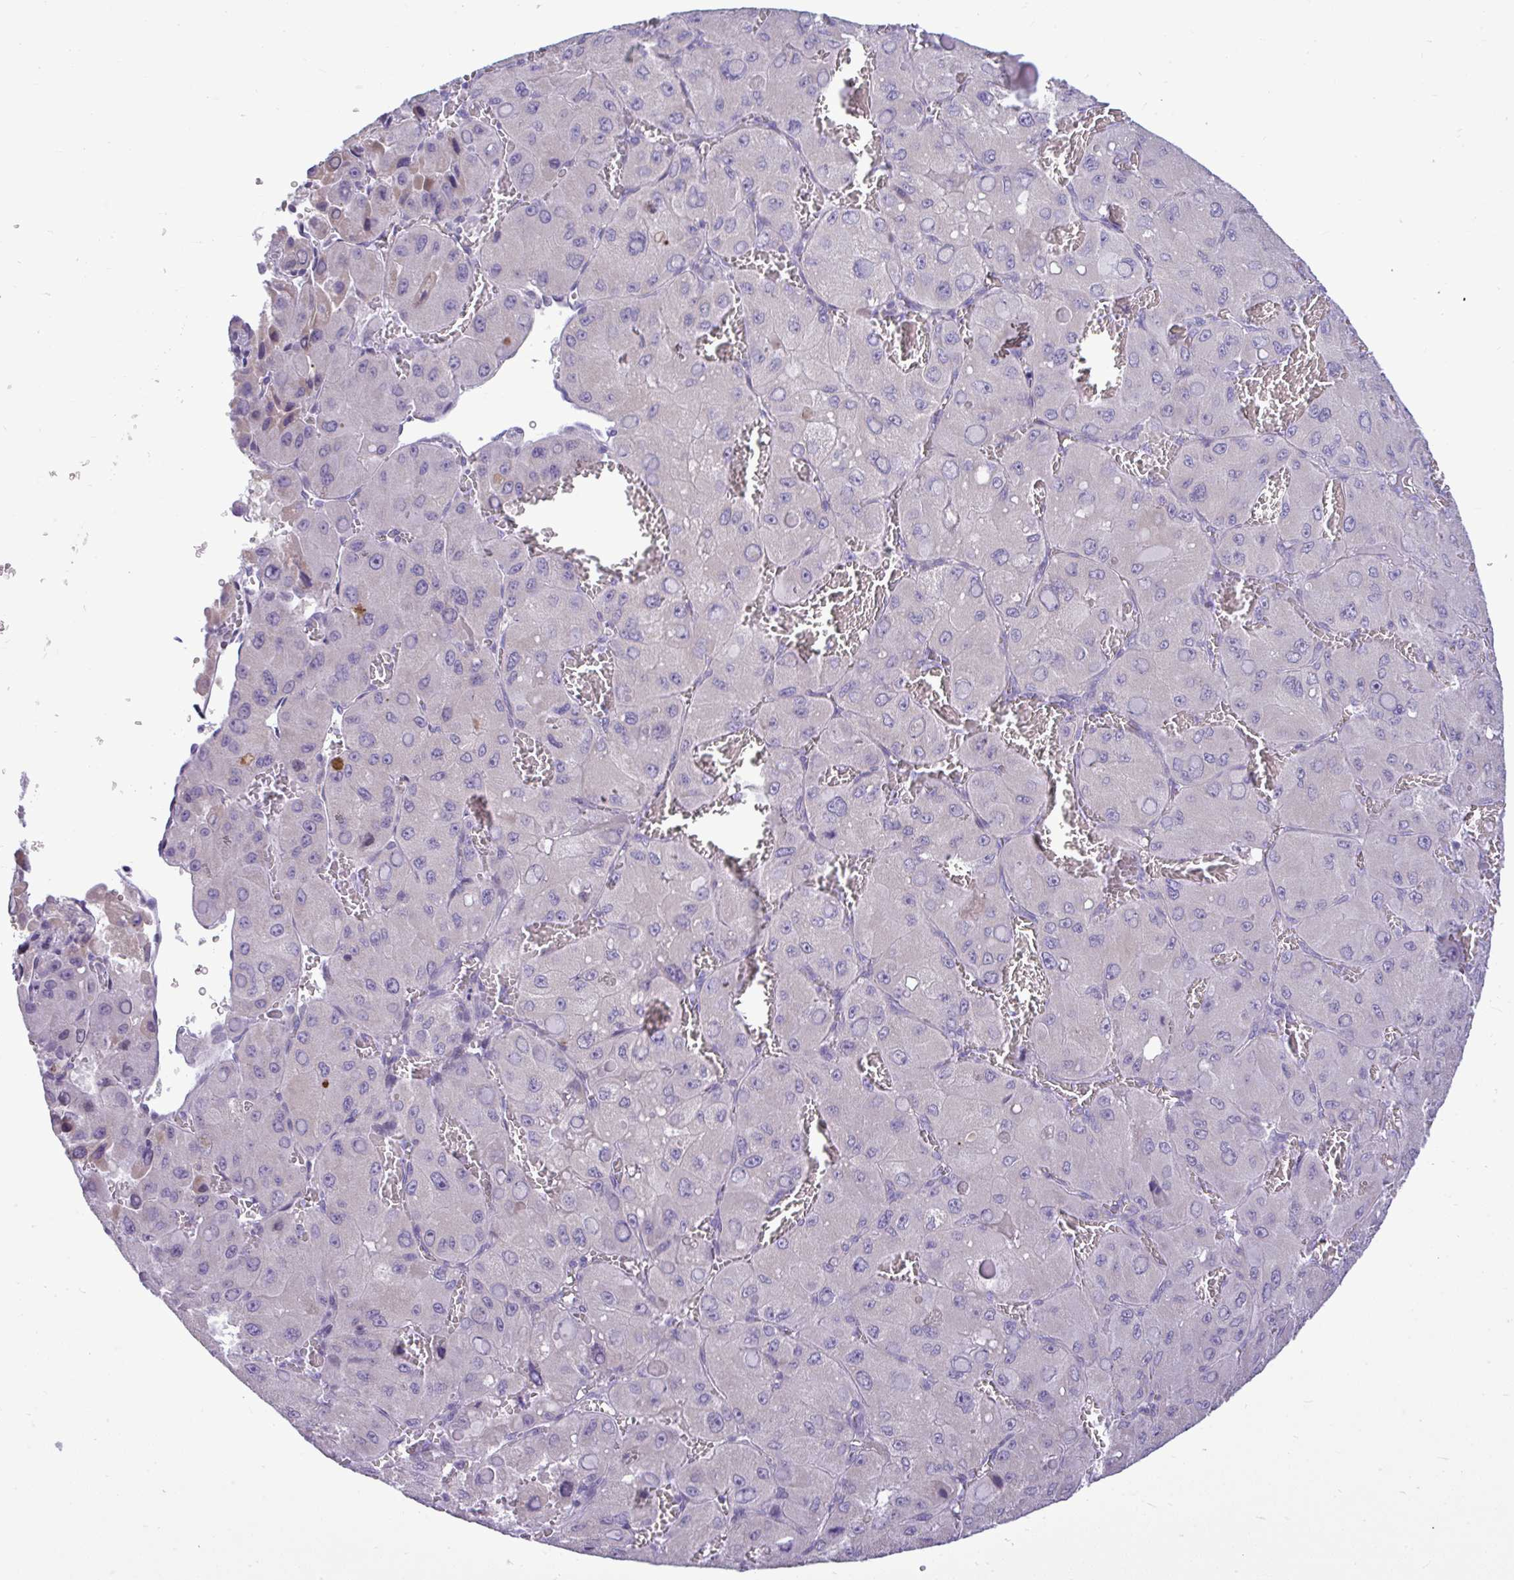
{"staining": {"intensity": "negative", "quantity": "none", "location": "none"}, "tissue": "liver cancer", "cell_type": "Tumor cells", "image_type": "cancer", "snomed": [{"axis": "morphology", "description": "Carcinoma, Hepatocellular, NOS"}, {"axis": "topography", "description": "Liver"}], "caption": "Image shows no significant protein expression in tumor cells of liver cancer (hepatocellular carcinoma).", "gene": "SPAG1", "patient": {"sex": "male", "age": 27}}